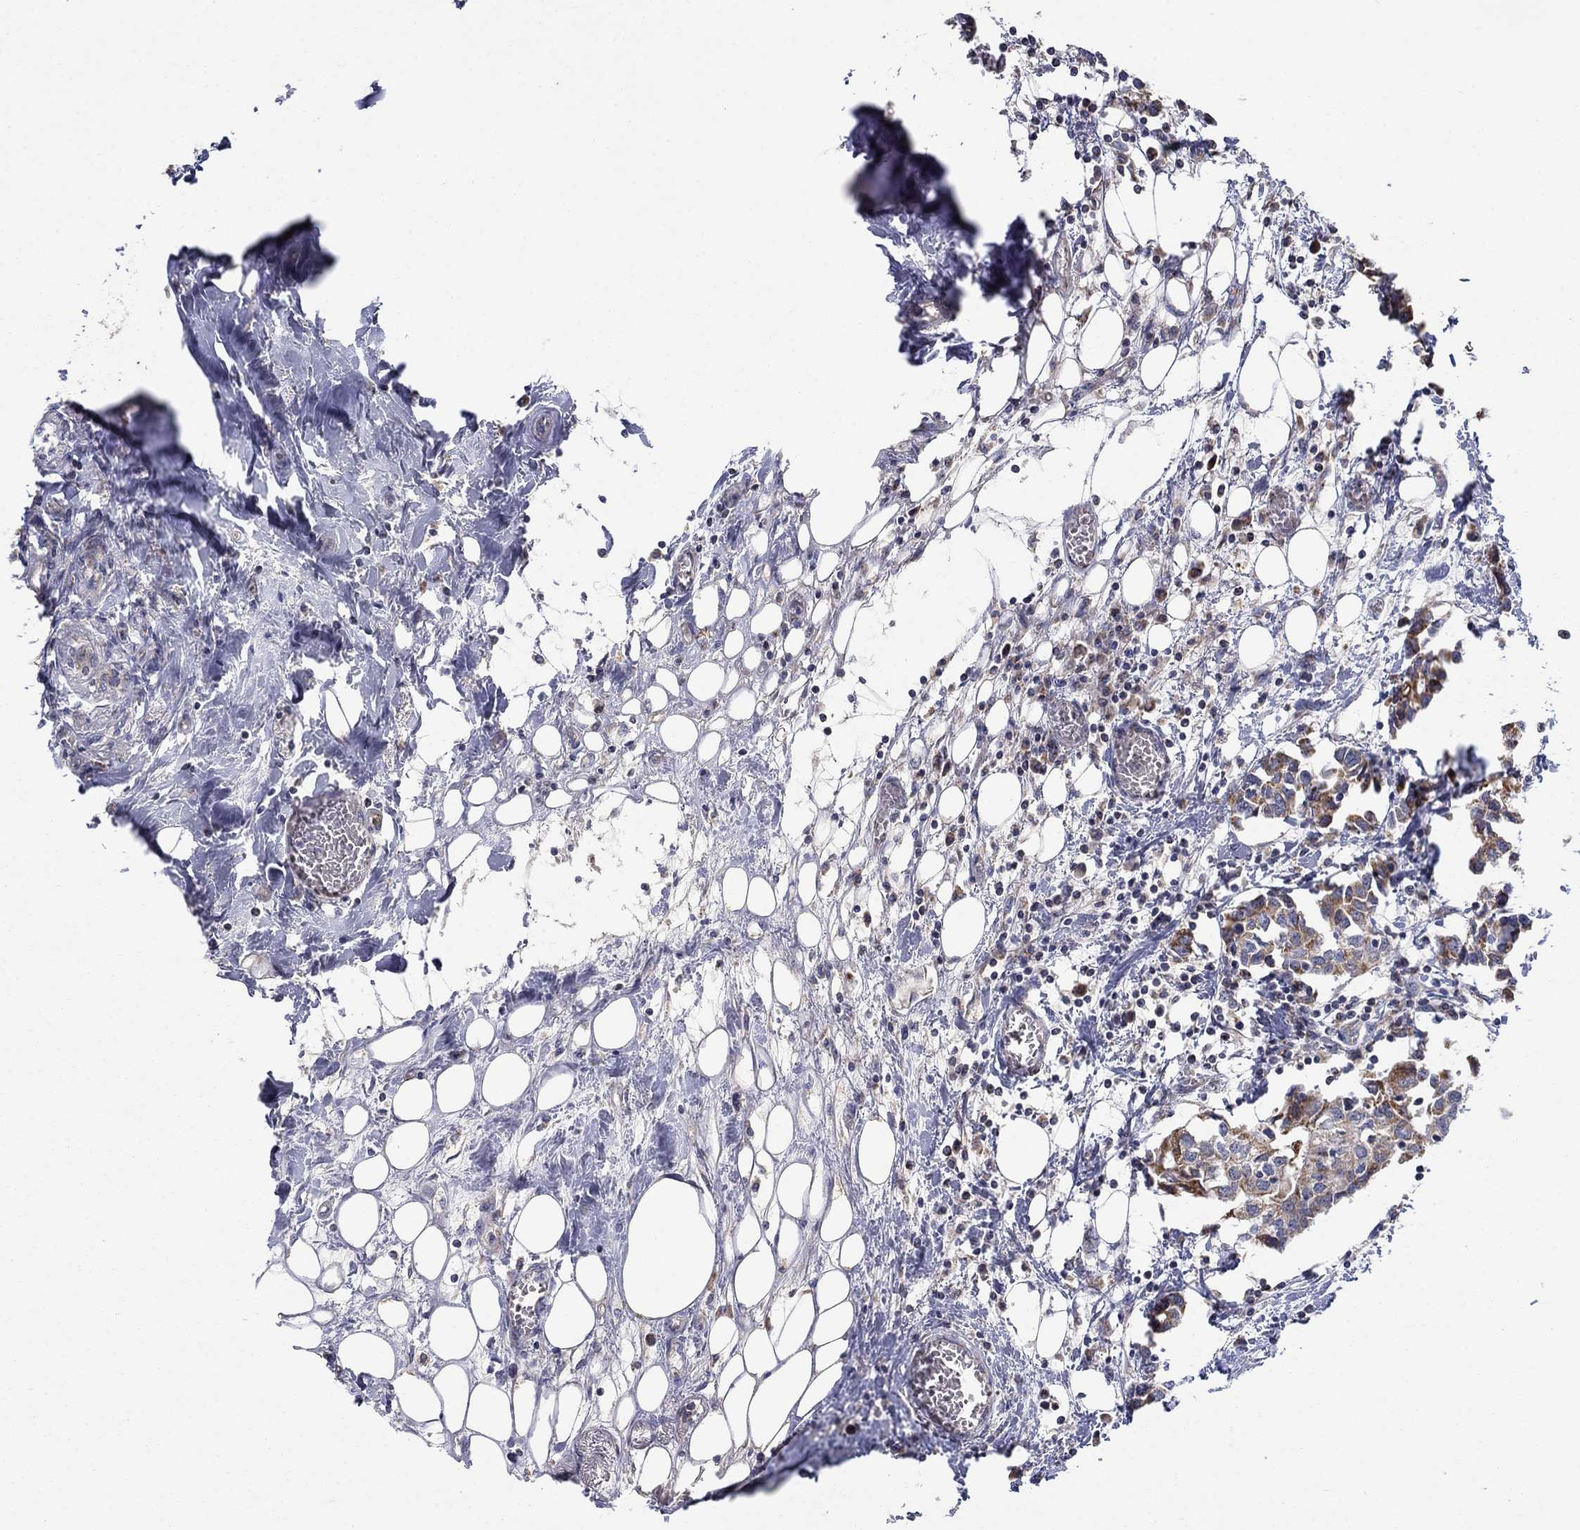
{"staining": {"intensity": "moderate", "quantity": ">75%", "location": "cytoplasmic/membranous"}, "tissue": "breast cancer", "cell_type": "Tumor cells", "image_type": "cancer", "snomed": [{"axis": "morphology", "description": "Duct carcinoma"}, {"axis": "topography", "description": "Breast"}], "caption": "Protein analysis of breast cancer (invasive ductal carcinoma) tissue reveals moderate cytoplasmic/membranous positivity in approximately >75% of tumor cells. (DAB IHC with brightfield microscopy, high magnification).", "gene": "HPS5", "patient": {"sex": "female", "age": 83}}